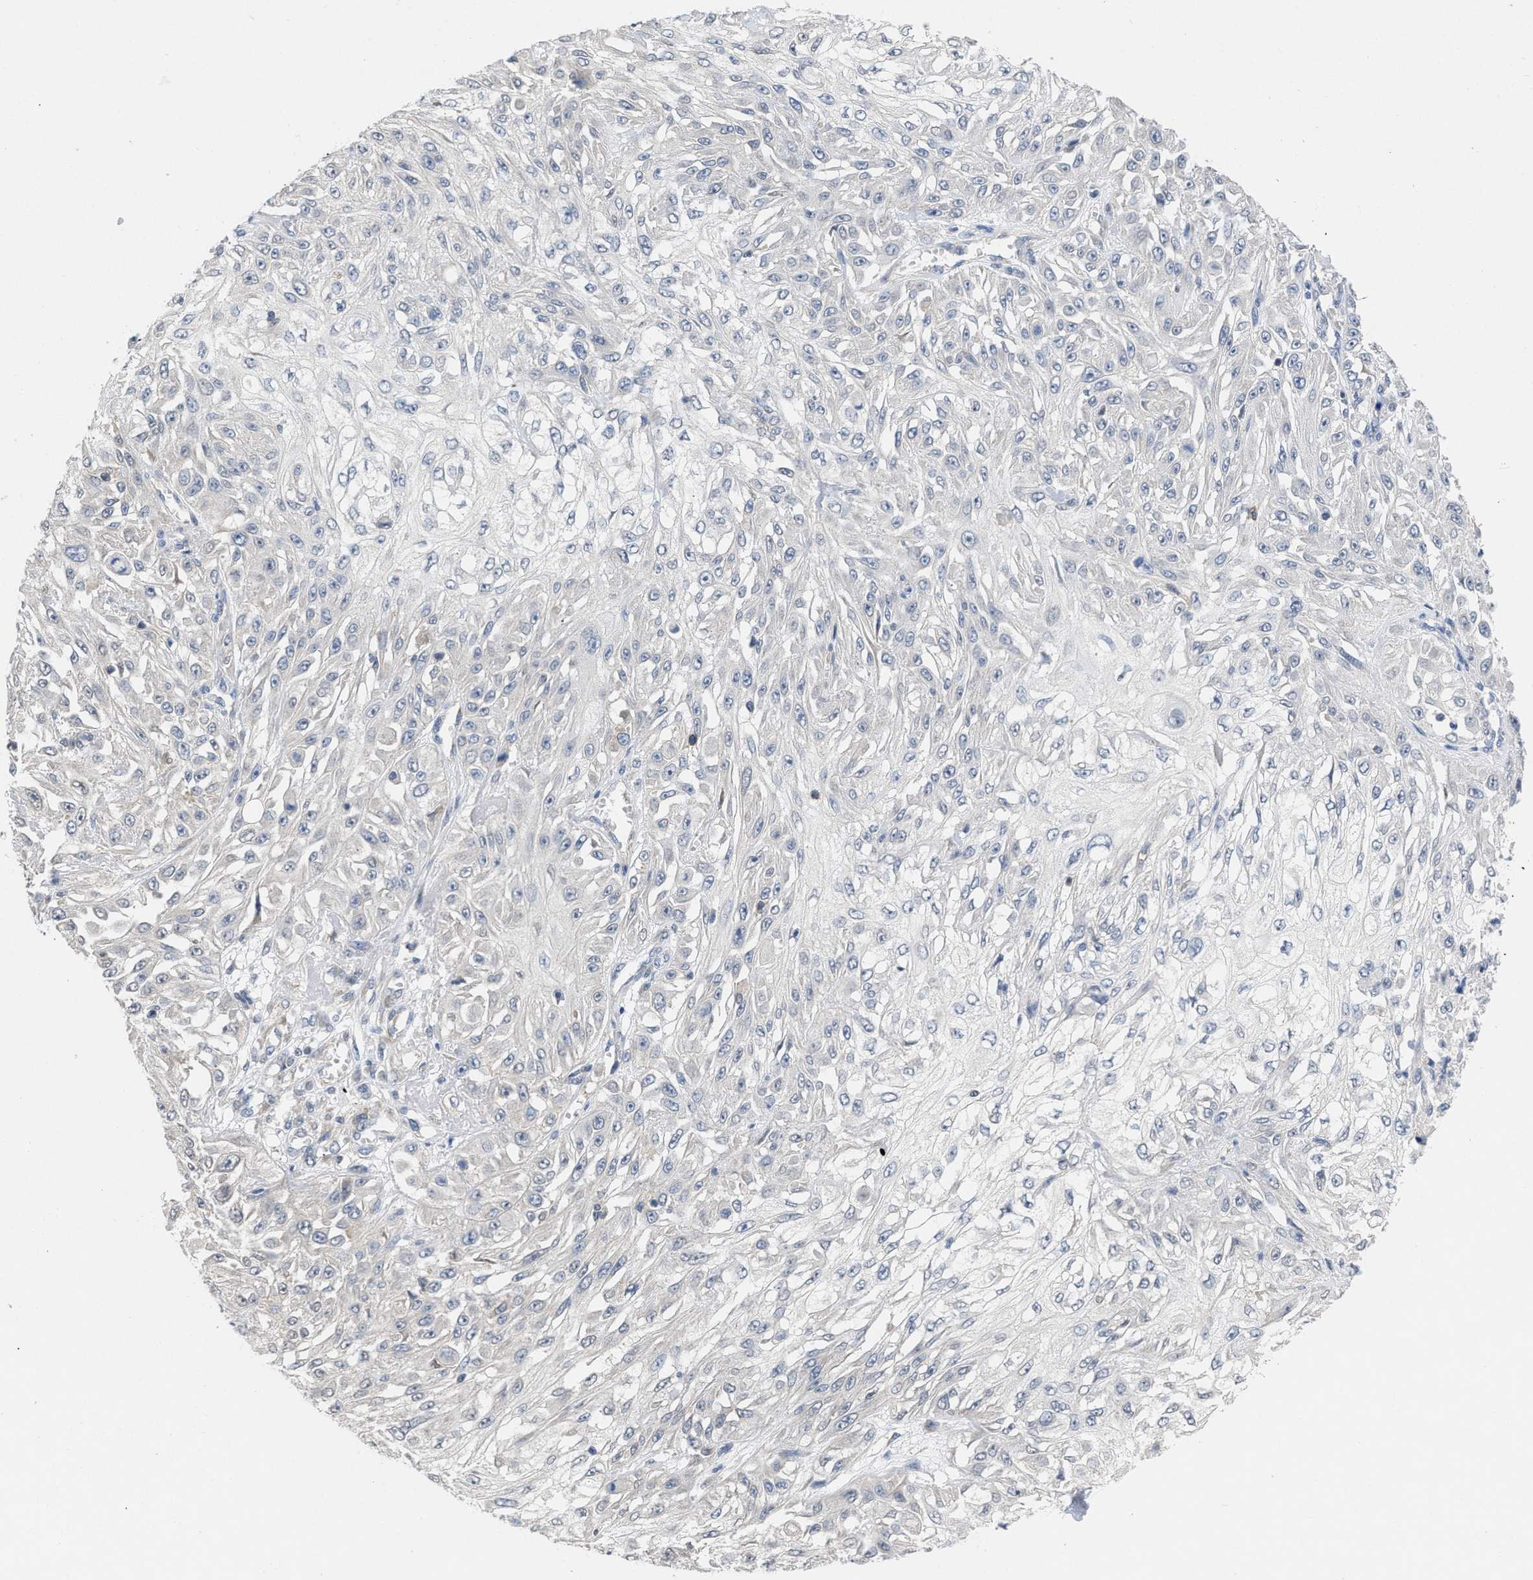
{"staining": {"intensity": "negative", "quantity": "none", "location": "none"}, "tissue": "skin cancer", "cell_type": "Tumor cells", "image_type": "cancer", "snomed": [{"axis": "morphology", "description": "Squamous cell carcinoma, NOS"}, {"axis": "morphology", "description": "Squamous cell carcinoma, metastatic, NOS"}, {"axis": "topography", "description": "Skin"}, {"axis": "topography", "description": "Lymph node"}], "caption": "High magnification brightfield microscopy of squamous cell carcinoma (skin) stained with DAB (3,3'-diaminobenzidine) (brown) and counterstained with hematoxylin (blue): tumor cells show no significant positivity.", "gene": "TMEM131", "patient": {"sex": "male", "age": 75}}